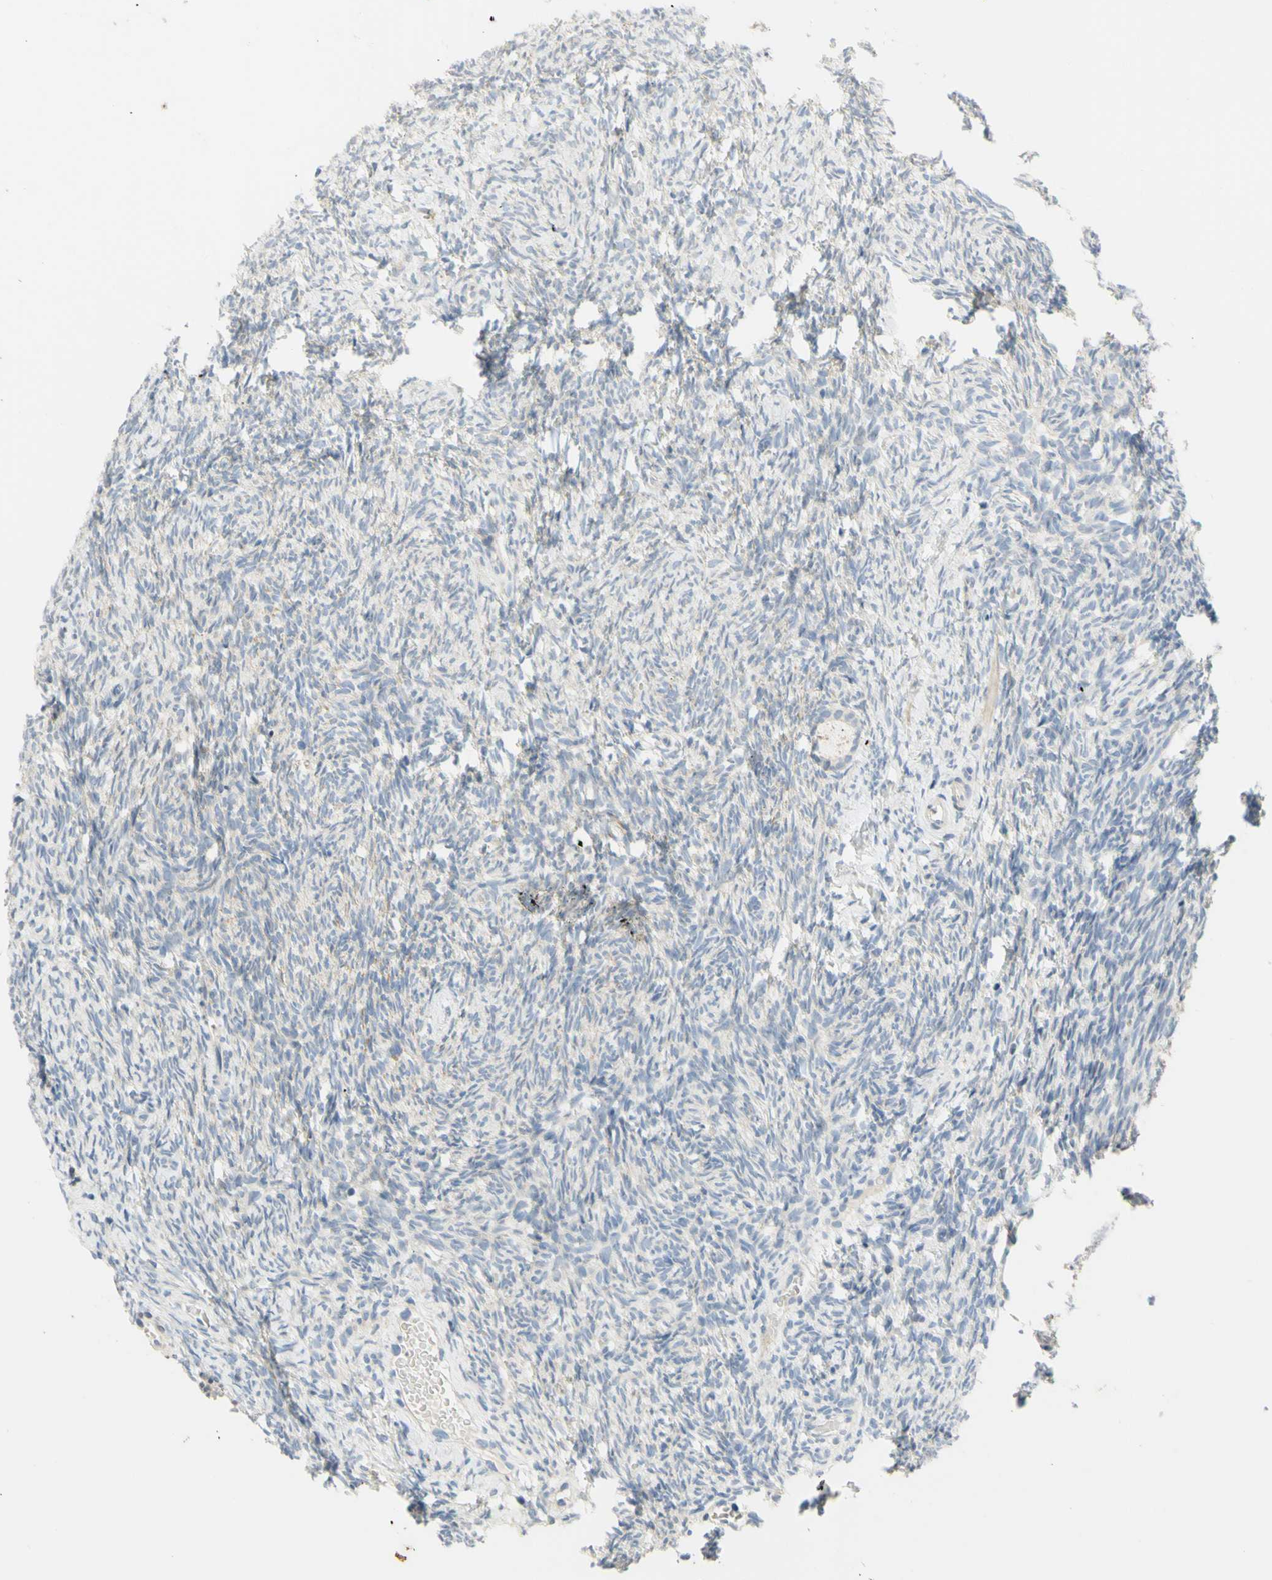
{"staining": {"intensity": "negative", "quantity": "none", "location": "none"}, "tissue": "ovary", "cell_type": "Follicle cells", "image_type": "normal", "snomed": [{"axis": "morphology", "description": "Normal tissue, NOS"}, {"axis": "topography", "description": "Ovary"}], "caption": "Immunohistochemistry image of unremarkable ovary: ovary stained with DAB demonstrates no significant protein positivity in follicle cells.", "gene": "CCNB2", "patient": {"sex": "female", "age": 35}}